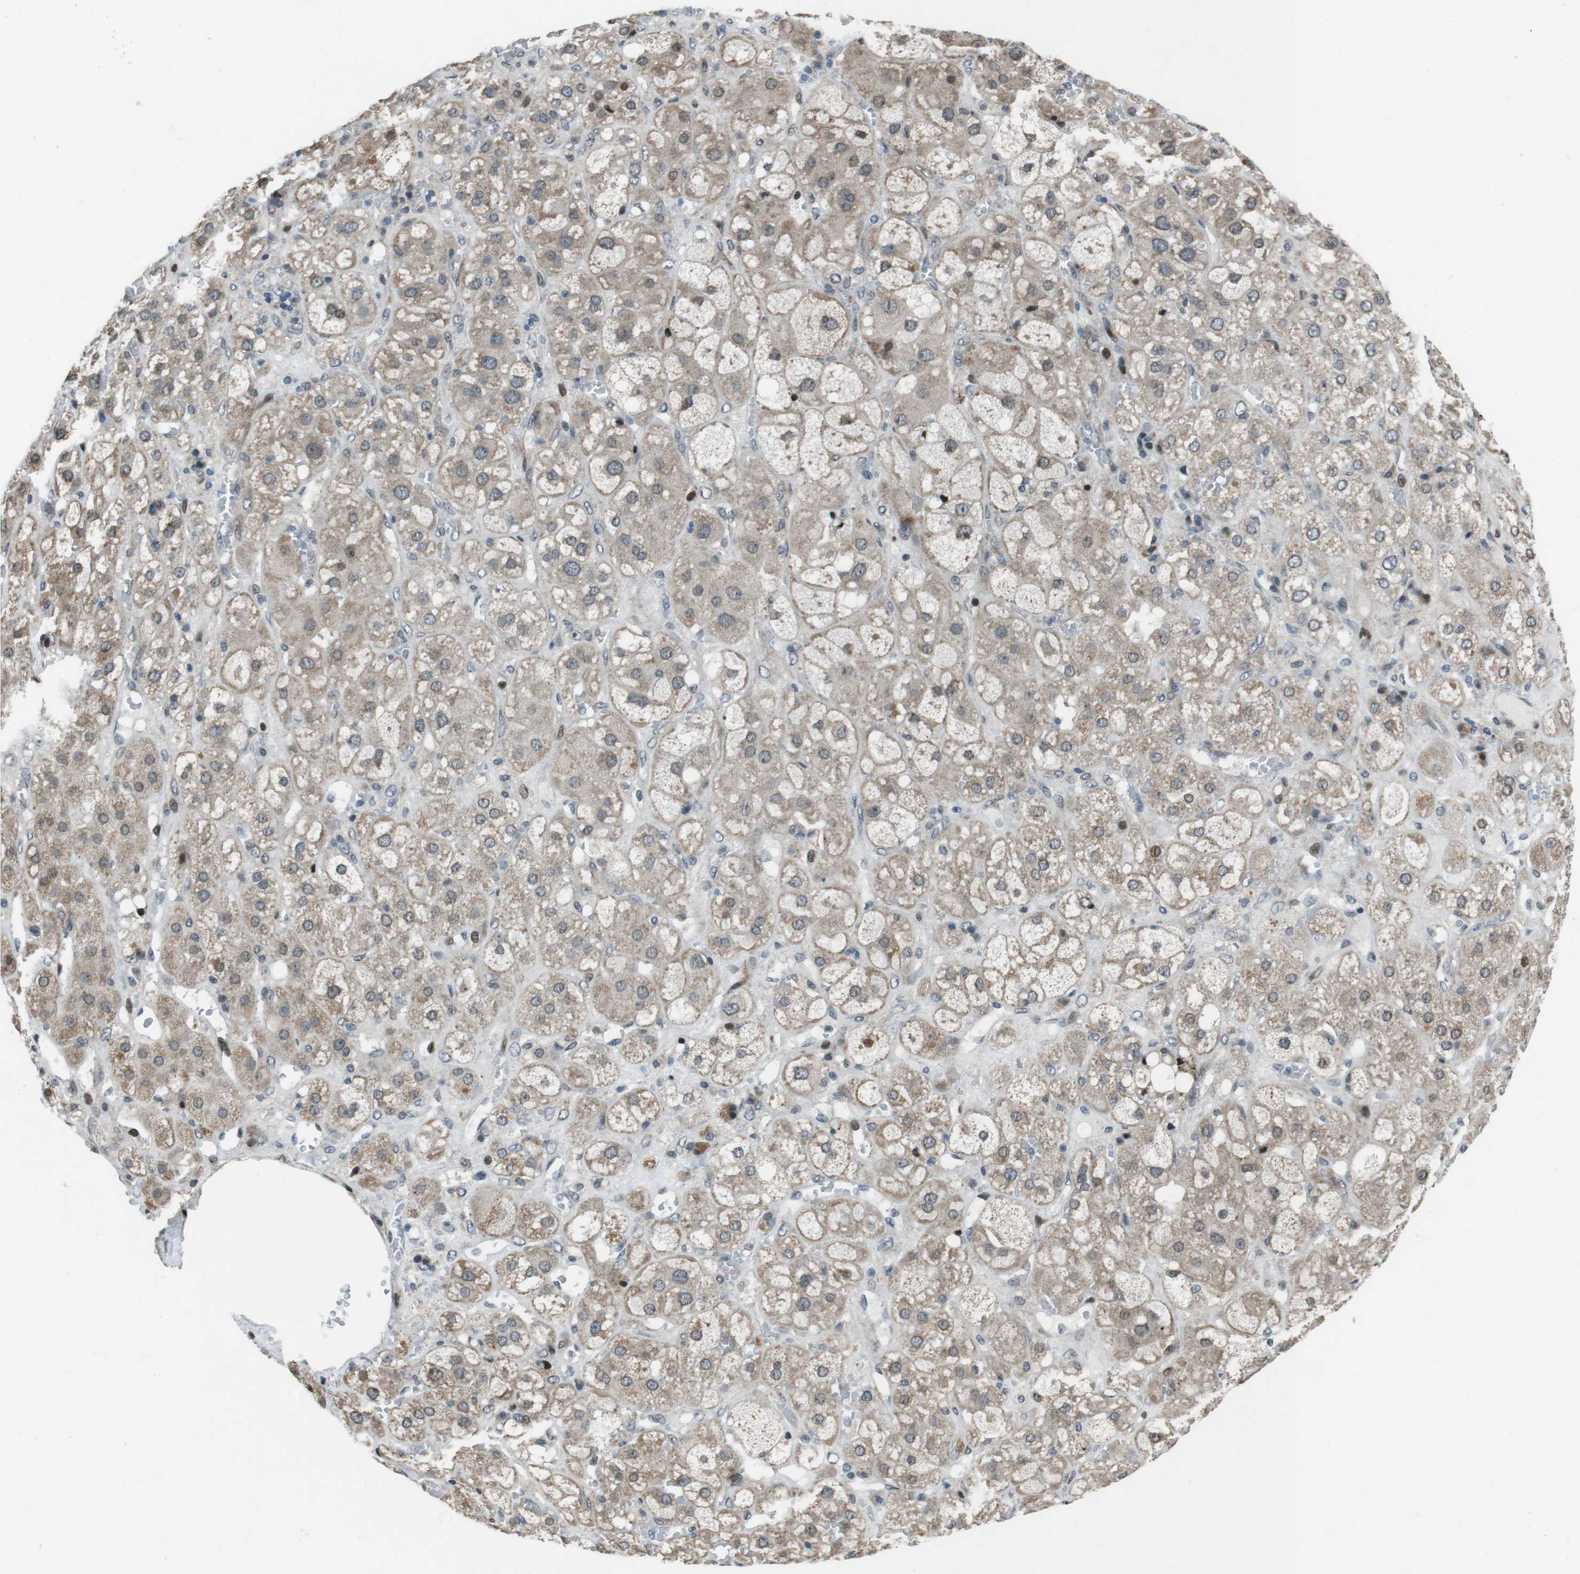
{"staining": {"intensity": "moderate", "quantity": "25%-75%", "location": "cytoplasmic/membranous,nuclear"}, "tissue": "adrenal gland", "cell_type": "Glandular cells", "image_type": "normal", "snomed": [{"axis": "morphology", "description": "Normal tissue, NOS"}, {"axis": "topography", "description": "Adrenal gland"}], "caption": "Adrenal gland stained with DAB immunohistochemistry exhibits medium levels of moderate cytoplasmic/membranous,nuclear staining in about 25%-75% of glandular cells. Using DAB (brown) and hematoxylin (blue) stains, captured at high magnification using brightfield microscopy.", "gene": "PBRM1", "patient": {"sex": "female", "age": 47}}